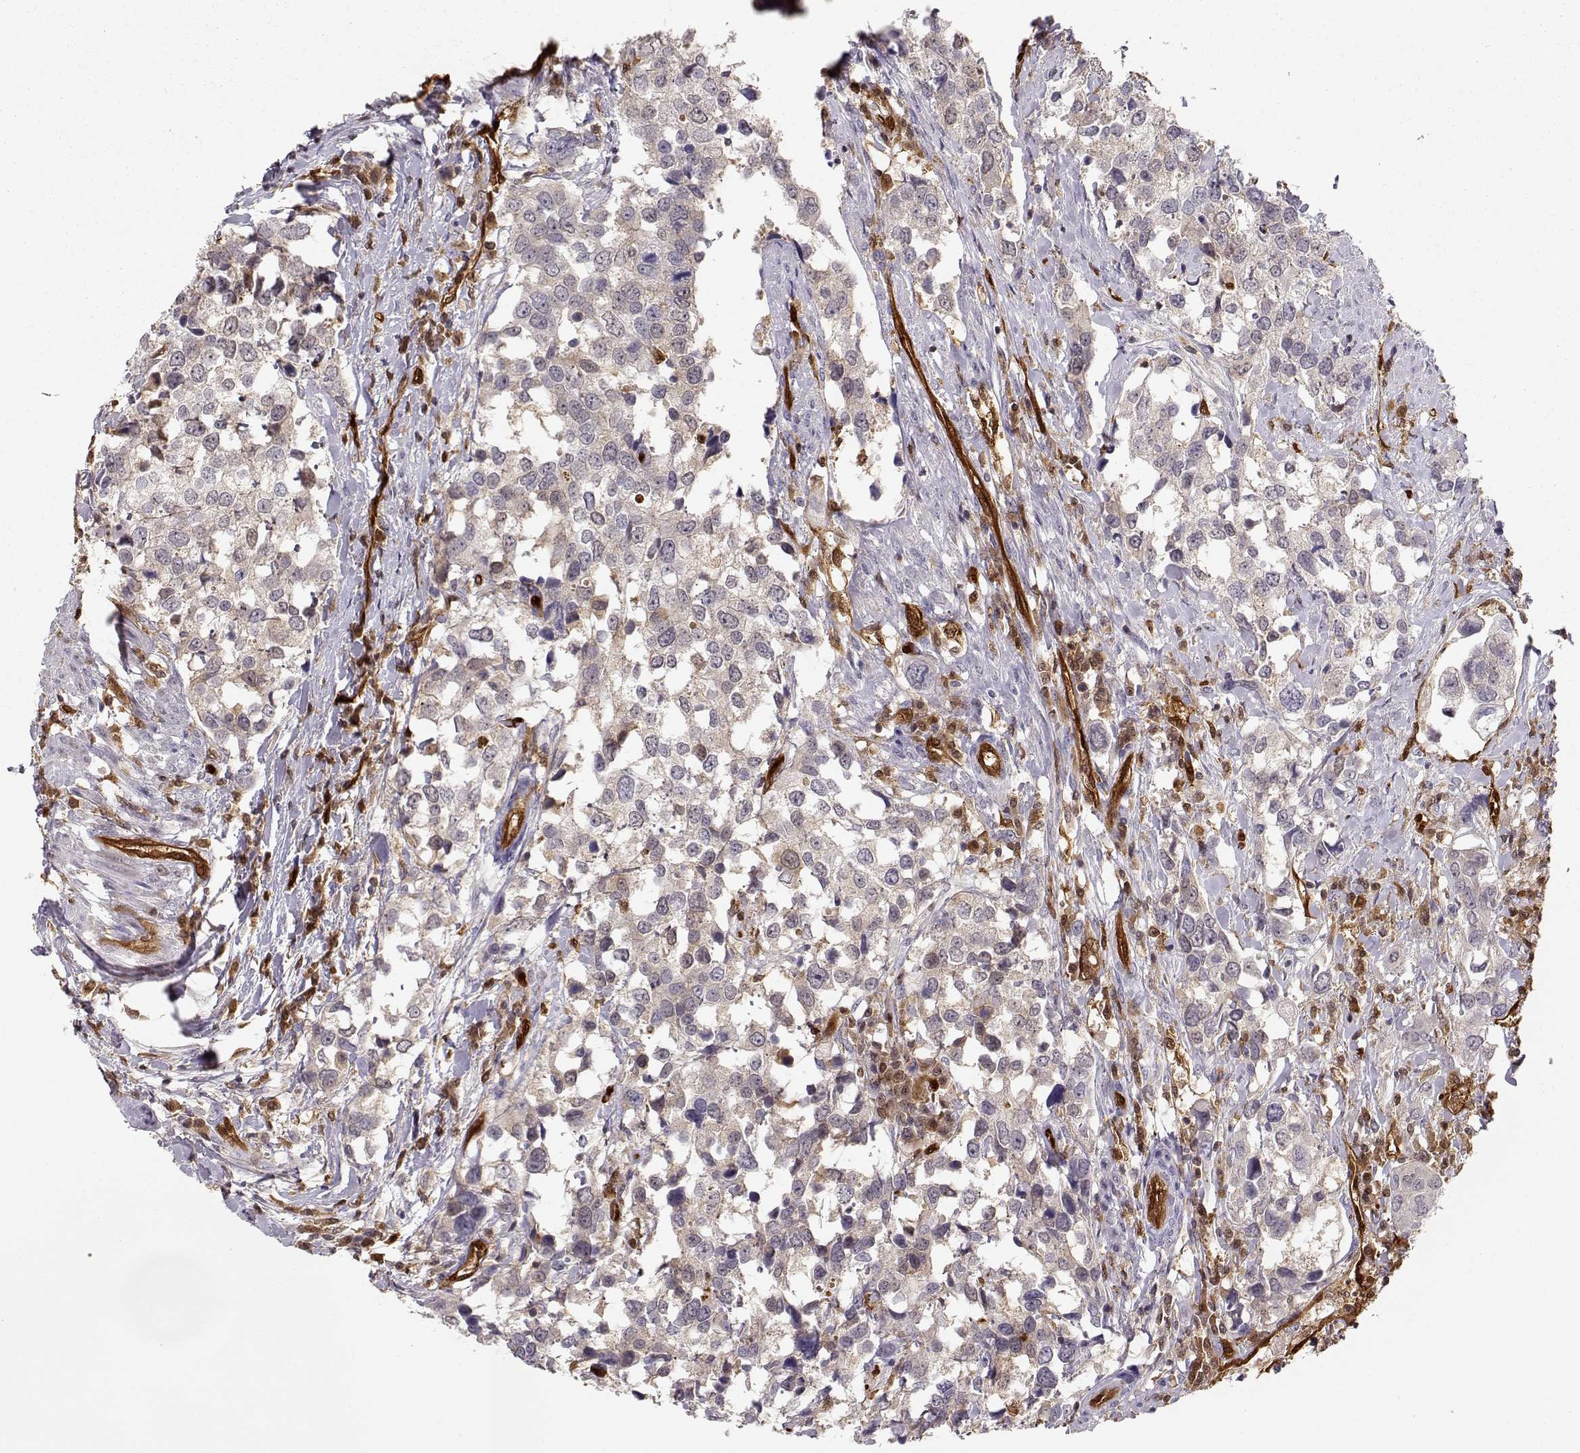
{"staining": {"intensity": "negative", "quantity": "none", "location": "none"}, "tissue": "urothelial cancer", "cell_type": "Tumor cells", "image_type": "cancer", "snomed": [{"axis": "morphology", "description": "Urothelial carcinoma, NOS"}, {"axis": "morphology", "description": "Urothelial carcinoma, High grade"}, {"axis": "topography", "description": "Urinary bladder"}], "caption": "This micrograph is of transitional cell carcinoma stained with IHC to label a protein in brown with the nuclei are counter-stained blue. There is no expression in tumor cells.", "gene": "PNP", "patient": {"sex": "male", "age": 63}}